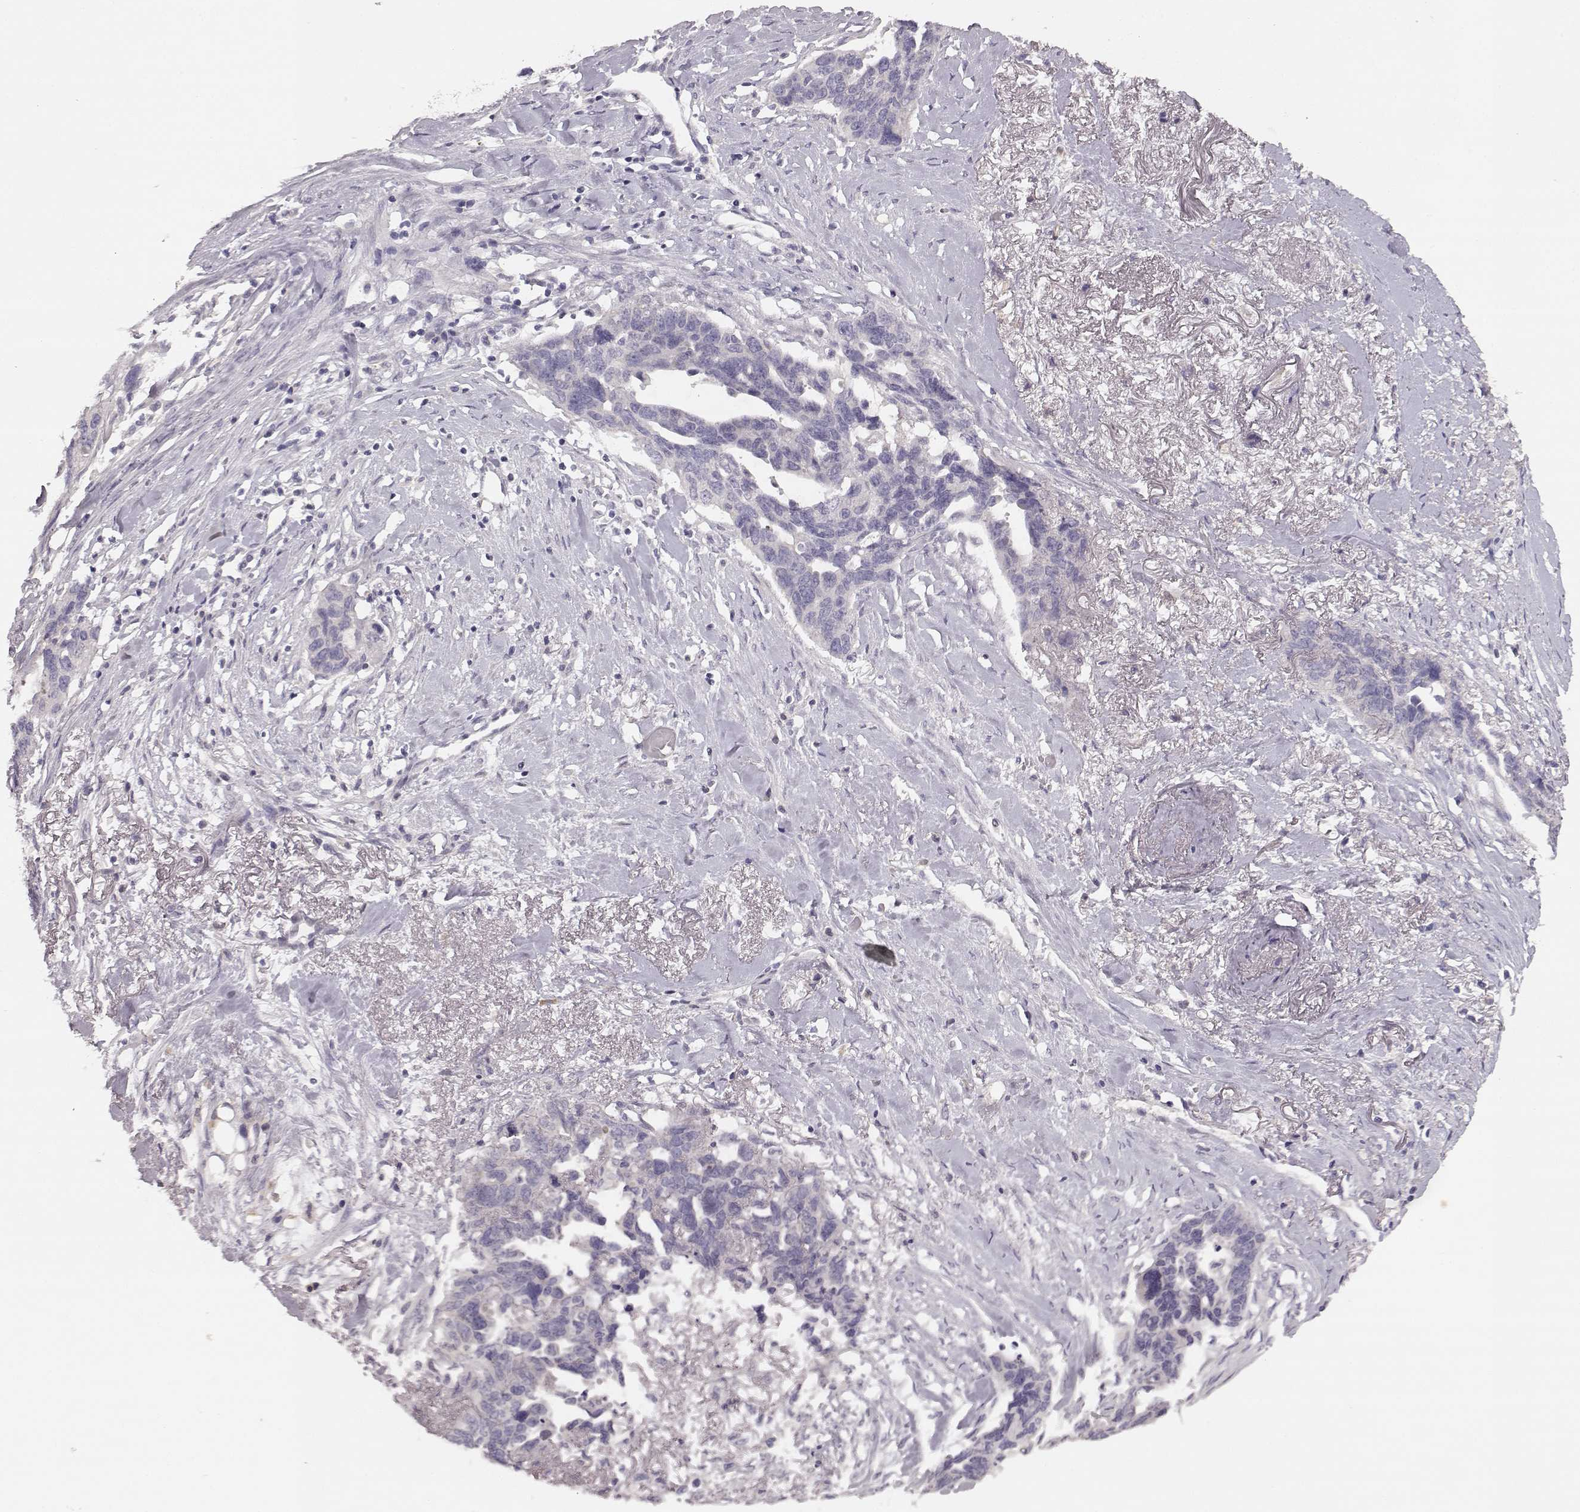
{"staining": {"intensity": "negative", "quantity": "none", "location": "none"}, "tissue": "ovarian cancer", "cell_type": "Tumor cells", "image_type": "cancer", "snomed": [{"axis": "morphology", "description": "Cystadenocarcinoma, serous, NOS"}, {"axis": "topography", "description": "Ovary"}], "caption": "Tumor cells show no significant positivity in ovarian cancer (serous cystadenocarcinoma).", "gene": "GHR", "patient": {"sex": "female", "age": 69}}